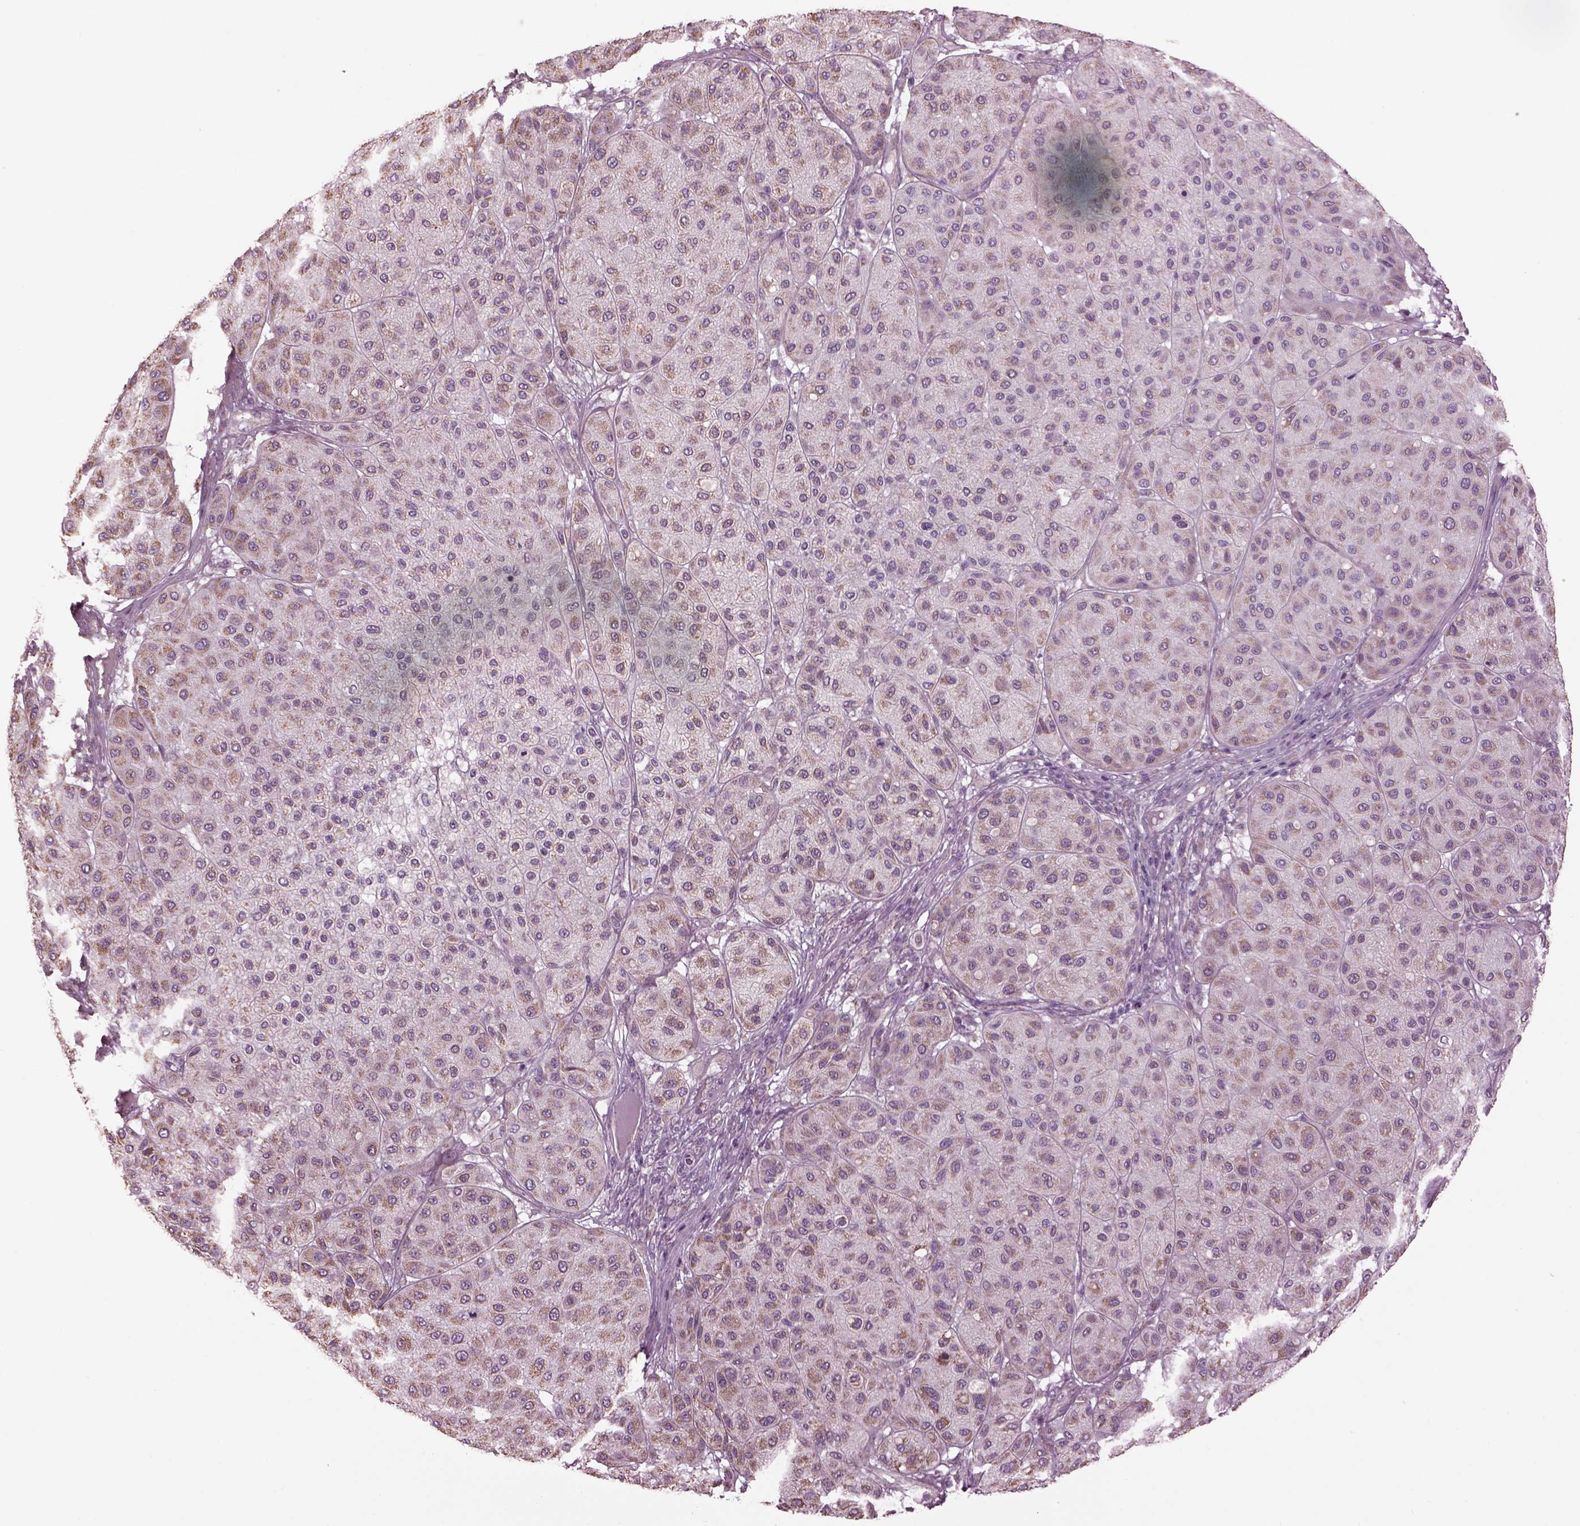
{"staining": {"intensity": "weak", "quantity": ">75%", "location": "cytoplasmic/membranous"}, "tissue": "melanoma", "cell_type": "Tumor cells", "image_type": "cancer", "snomed": [{"axis": "morphology", "description": "Malignant melanoma, Metastatic site"}, {"axis": "topography", "description": "Smooth muscle"}], "caption": "IHC of malignant melanoma (metastatic site) displays low levels of weak cytoplasmic/membranous staining in approximately >75% of tumor cells.", "gene": "SPATA7", "patient": {"sex": "male", "age": 41}}